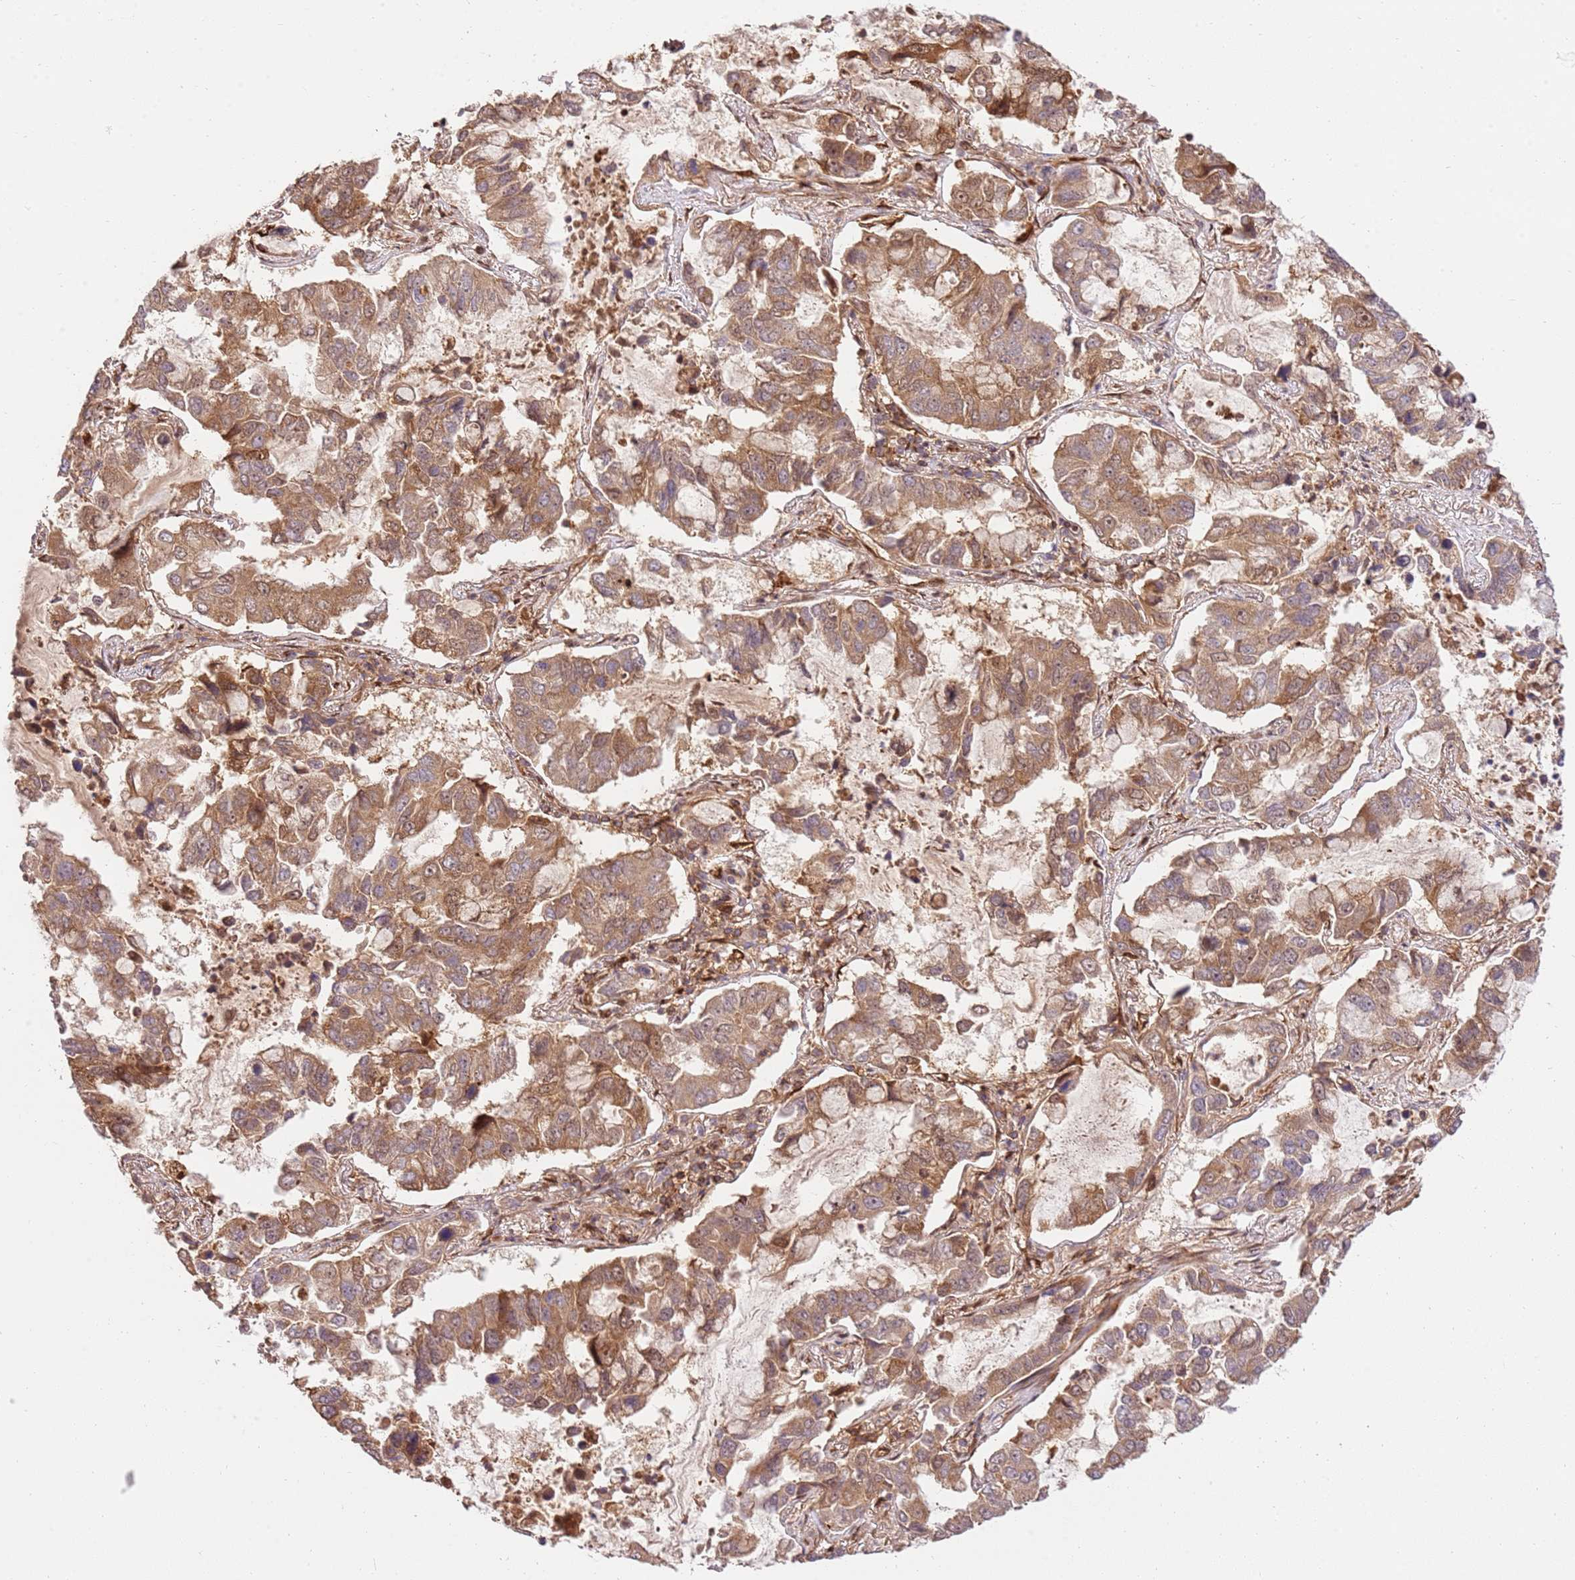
{"staining": {"intensity": "moderate", "quantity": ">75%", "location": "cytoplasmic/membranous"}, "tissue": "lung cancer", "cell_type": "Tumor cells", "image_type": "cancer", "snomed": [{"axis": "morphology", "description": "Adenocarcinoma, NOS"}, {"axis": "topography", "description": "Lung"}], "caption": "Lung cancer tissue shows moderate cytoplasmic/membranous expression in approximately >75% of tumor cells, visualized by immunohistochemistry.", "gene": "KATNAL2", "patient": {"sex": "male", "age": 64}}